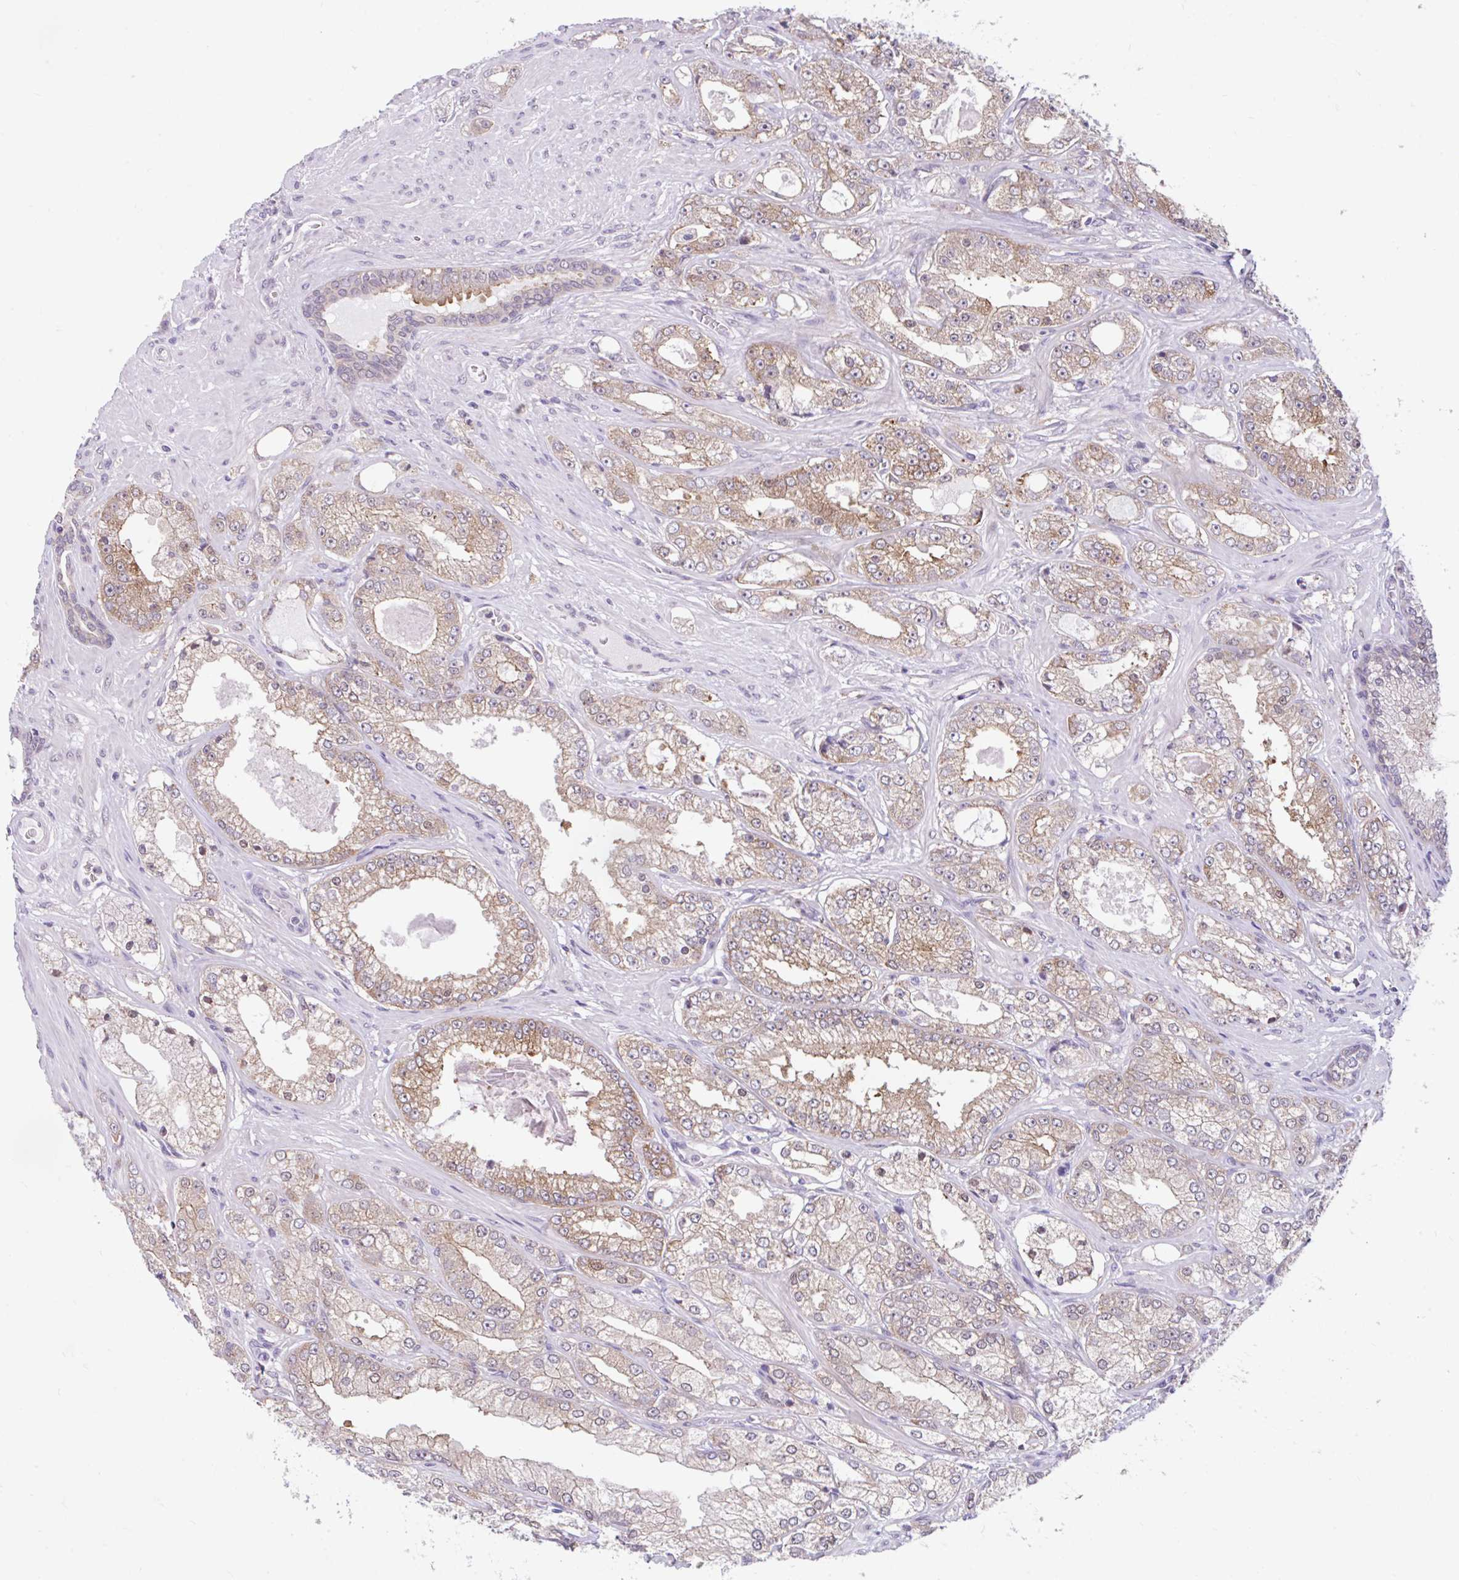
{"staining": {"intensity": "moderate", "quantity": "25%-75%", "location": "cytoplasmic/membranous"}, "tissue": "prostate cancer", "cell_type": "Tumor cells", "image_type": "cancer", "snomed": [{"axis": "morphology", "description": "Normal tissue, NOS"}, {"axis": "morphology", "description": "Adenocarcinoma, High grade"}, {"axis": "topography", "description": "Prostate"}, {"axis": "topography", "description": "Peripheral nerve tissue"}], "caption": "Tumor cells show moderate cytoplasmic/membranous positivity in about 25%-75% of cells in prostate cancer. (Brightfield microscopy of DAB IHC at high magnification).", "gene": "RALBP1", "patient": {"sex": "male", "age": 68}}